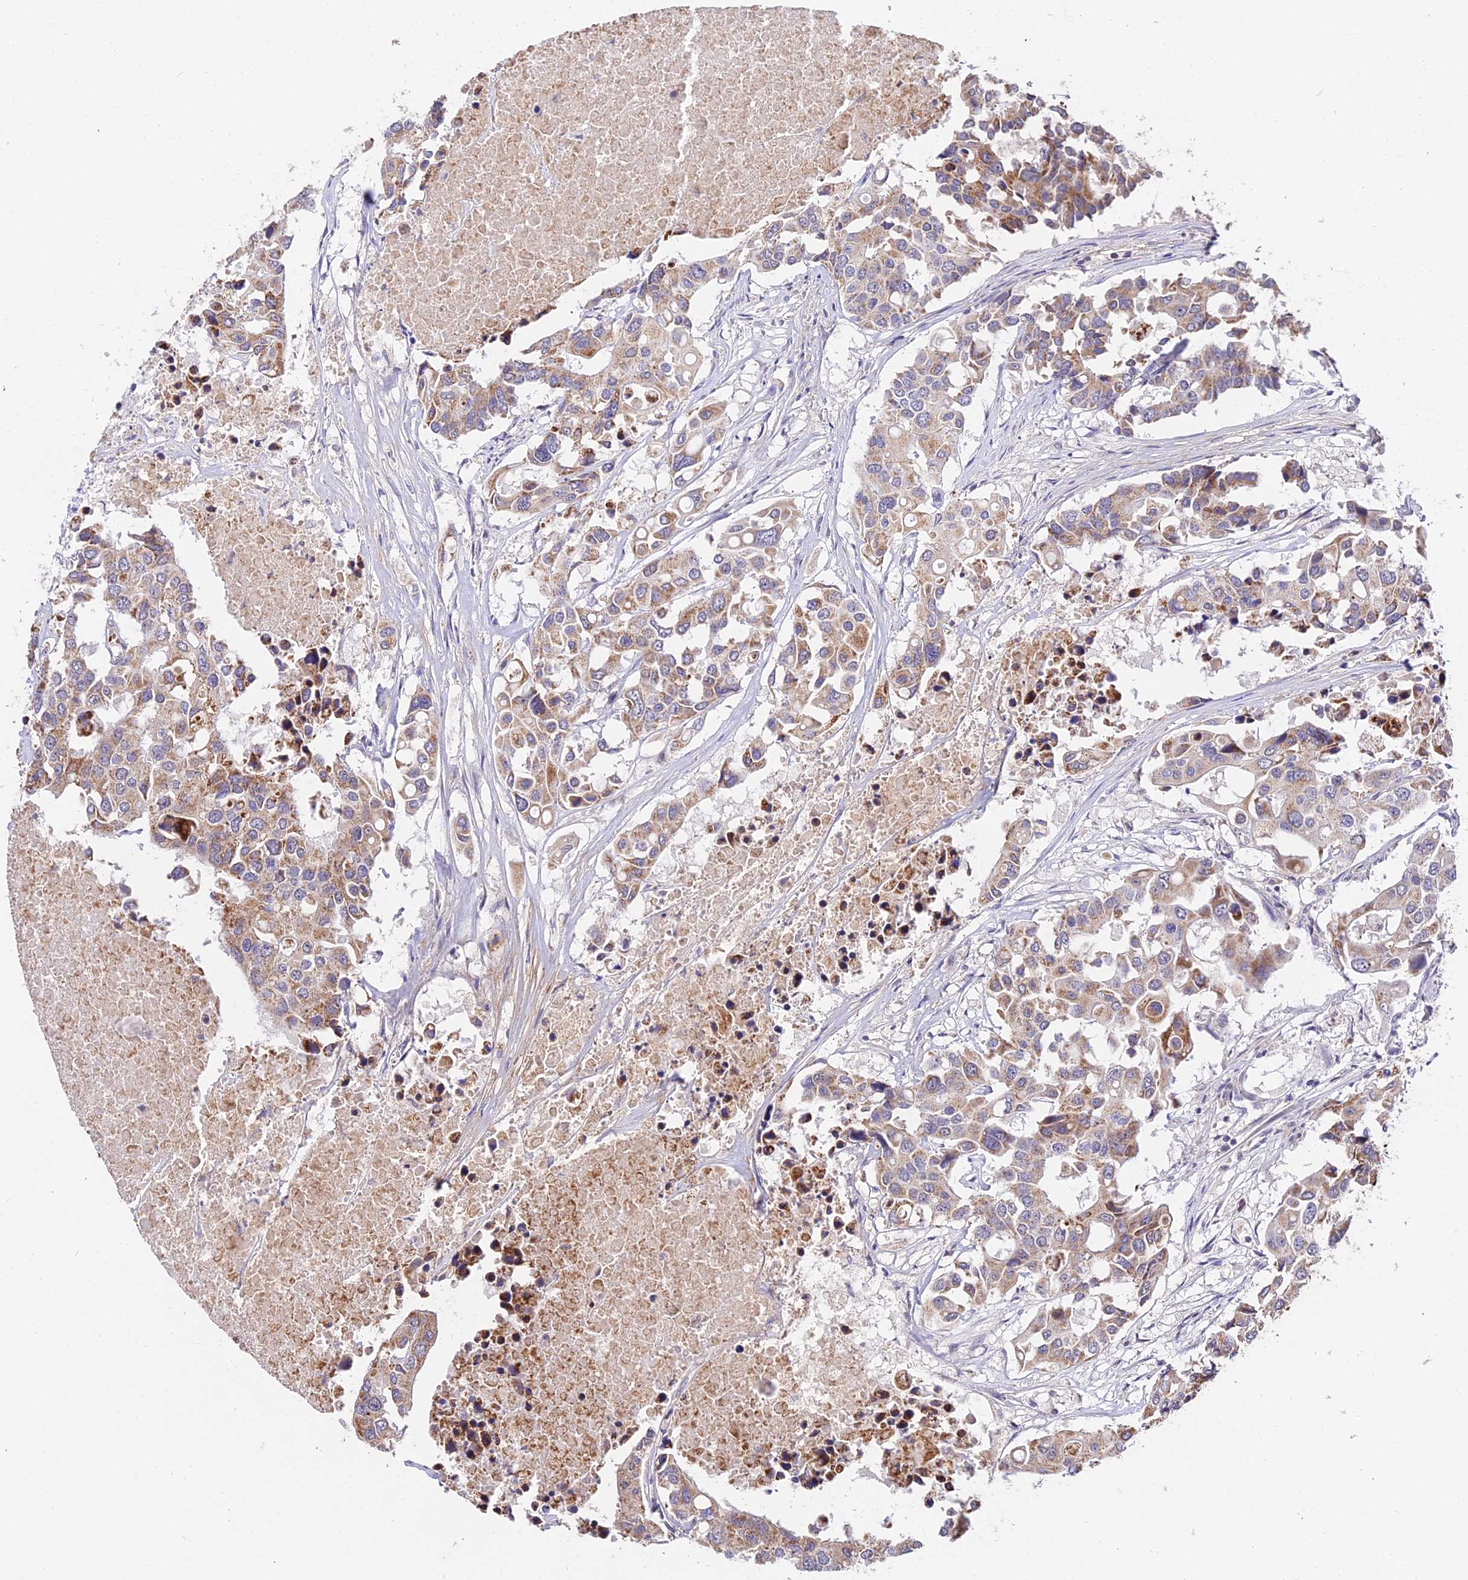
{"staining": {"intensity": "moderate", "quantity": ">75%", "location": "cytoplasmic/membranous"}, "tissue": "colorectal cancer", "cell_type": "Tumor cells", "image_type": "cancer", "snomed": [{"axis": "morphology", "description": "Adenocarcinoma, NOS"}, {"axis": "topography", "description": "Colon"}], "caption": "Immunohistochemical staining of colorectal adenocarcinoma demonstrates medium levels of moderate cytoplasmic/membranous expression in about >75% of tumor cells.", "gene": "WDR5B", "patient": {"sex": "male", "age": 77}}